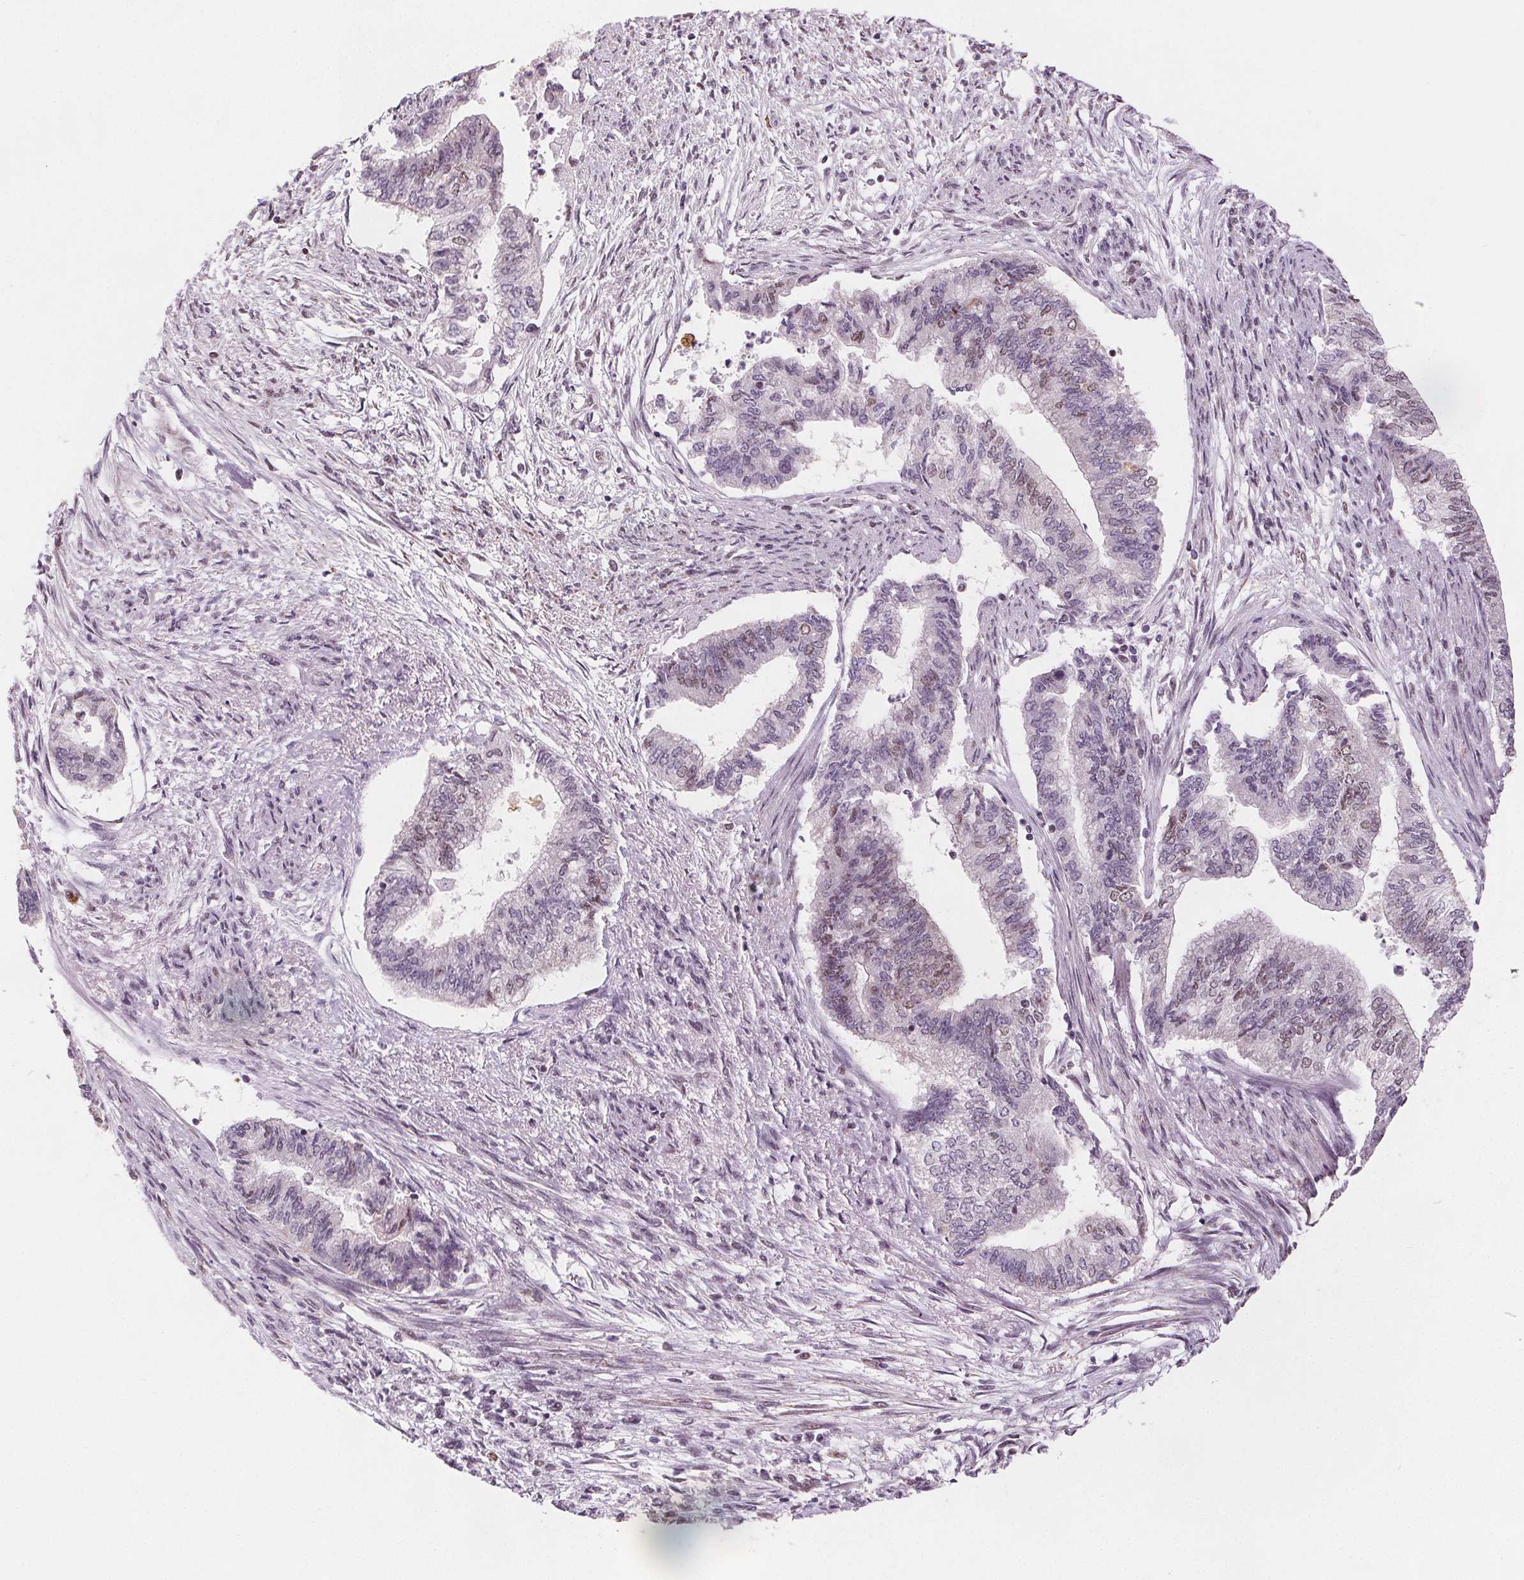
{"staining": {"intensity": "moderate", "quantity": "<25%", "location": "nuclear"}, "tissue": "endometrial cancer", "cell_type": "Tumor cells", "image_type": "cancer", "snomed": [{"axis": "morphology", "description": "Adenocarcinoma, NOS"}, {"axis": "topography", "description": "Endometrium"}], "caption": "Human endometrial adenocarcinoma stained with a brown dye exhibits moderate nuclear positive positivity in approximately <25% of tumor cells.", "gene": "DPM2", "patient": {"sex": "female", "age": 65}}